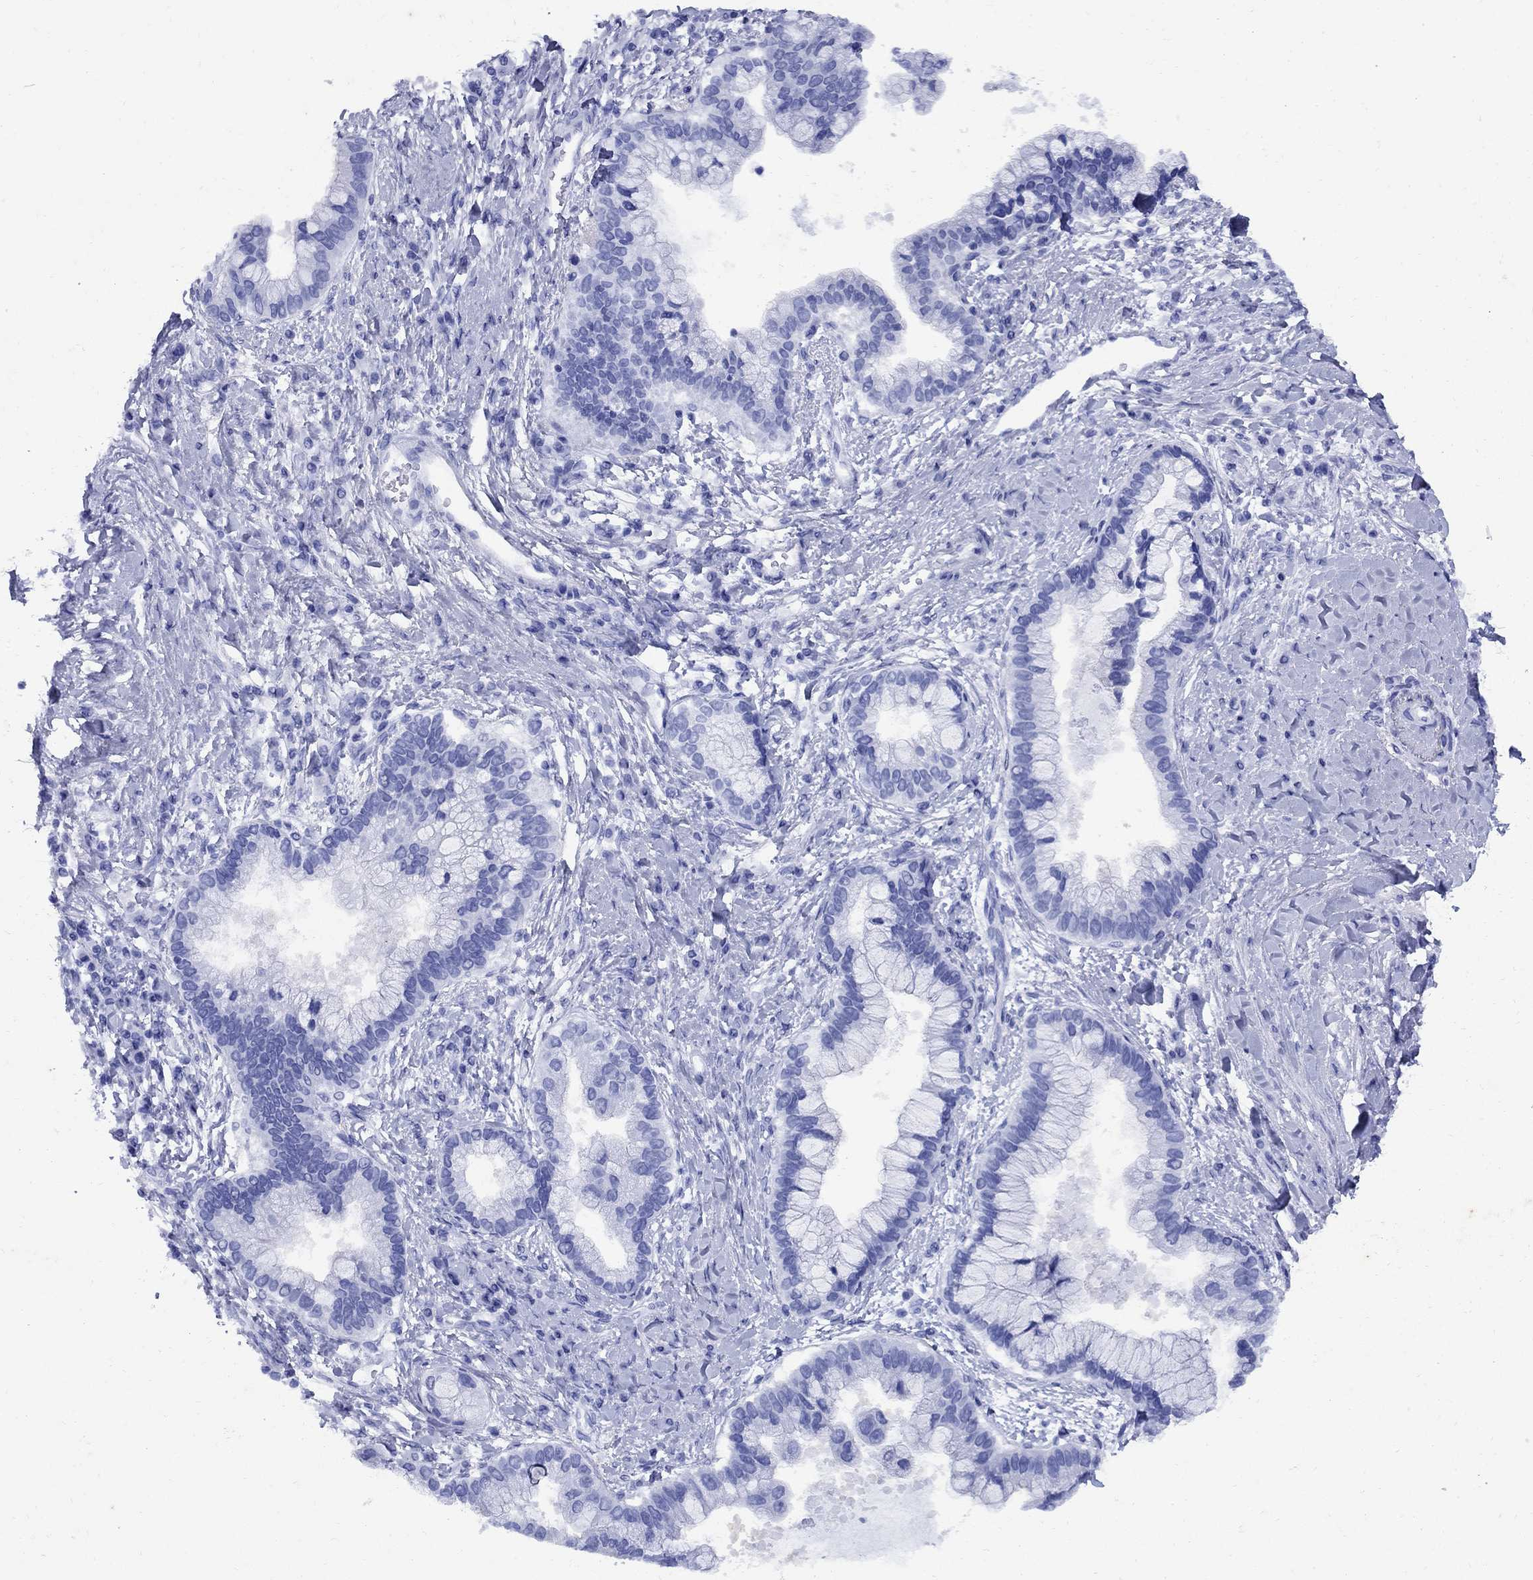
{"staining": {"intensity": "negative", "quantity": "none", "location": "none"}, "tissue": "liver cancer", "cell_type": "Tumor cells", "image_type": "cancer", "snomed": [{"axis": "morphology", "description": "Cholangiocarcinoma"}, {"axis": "topography", "description": "Liver"}], "caption": "A micrograph of cholangiocarcinoma (liver) stained for a protein demonstrates no brown staining in tumor cells.", "gene": "CD1A", "patient": {"sex": "male", "age": 50}}